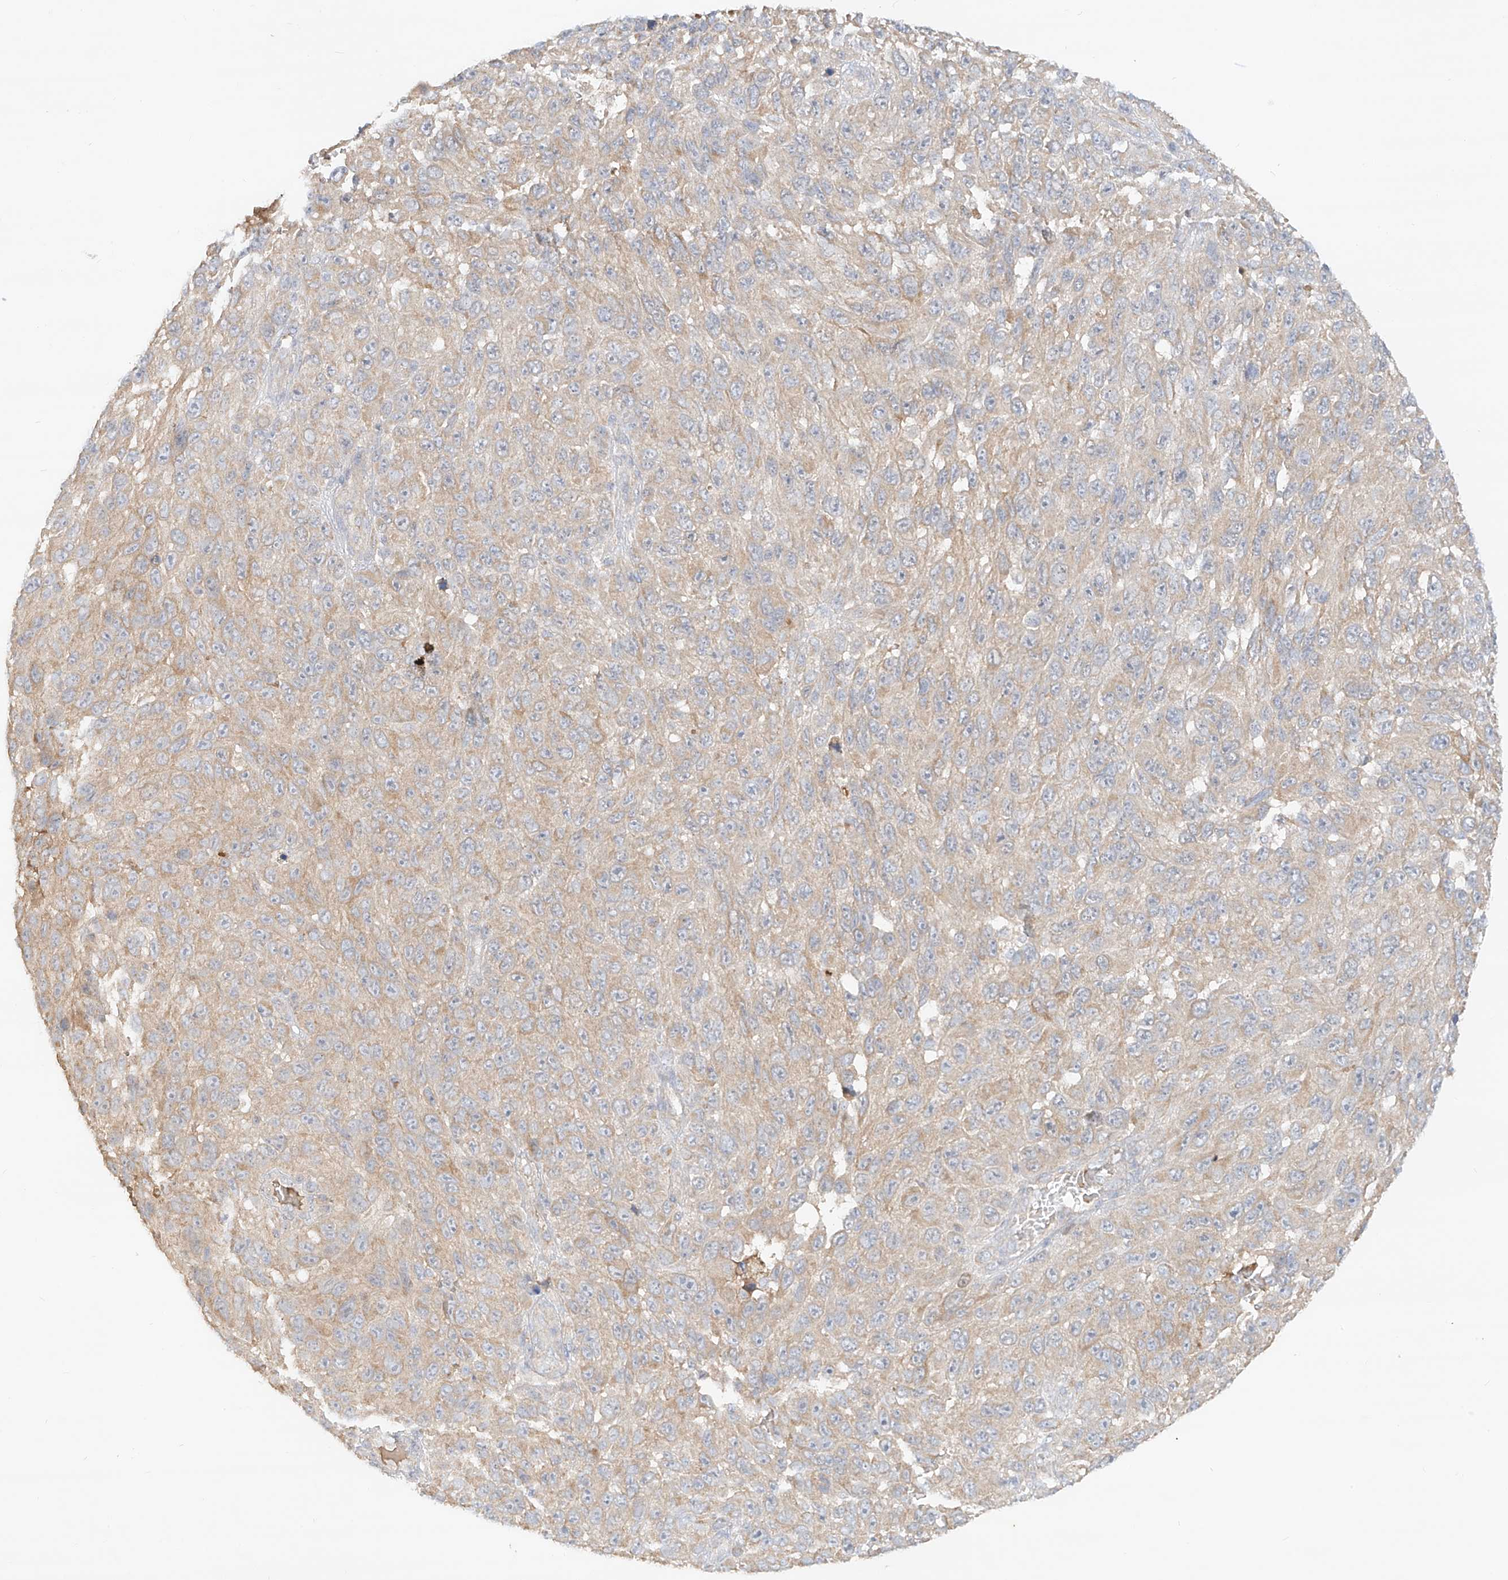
{"staining": {"intensity": "negative", "quantity": "none", "location": "none"}, "tissue": "melanoma", "cell_type": "Tumor cells", "image_type": "cancer", "snomed": [{"axis": "morphology", "description": "Malignant melanoma, NOS"}, {"axis": "topography", "description": "Skin"}], "caption": "A micrograph of human malignant melanoma is negative for staining in tumor cells. Brightfield microscopy of immunohistochemistry (IHC) stained with DAB (3,3'-diaminobenzidine) (brown) and hematoxylin (blue), captured at high magnification.", "gene": "KPNA7", "patient": {"sex": "female", "age": 96}}